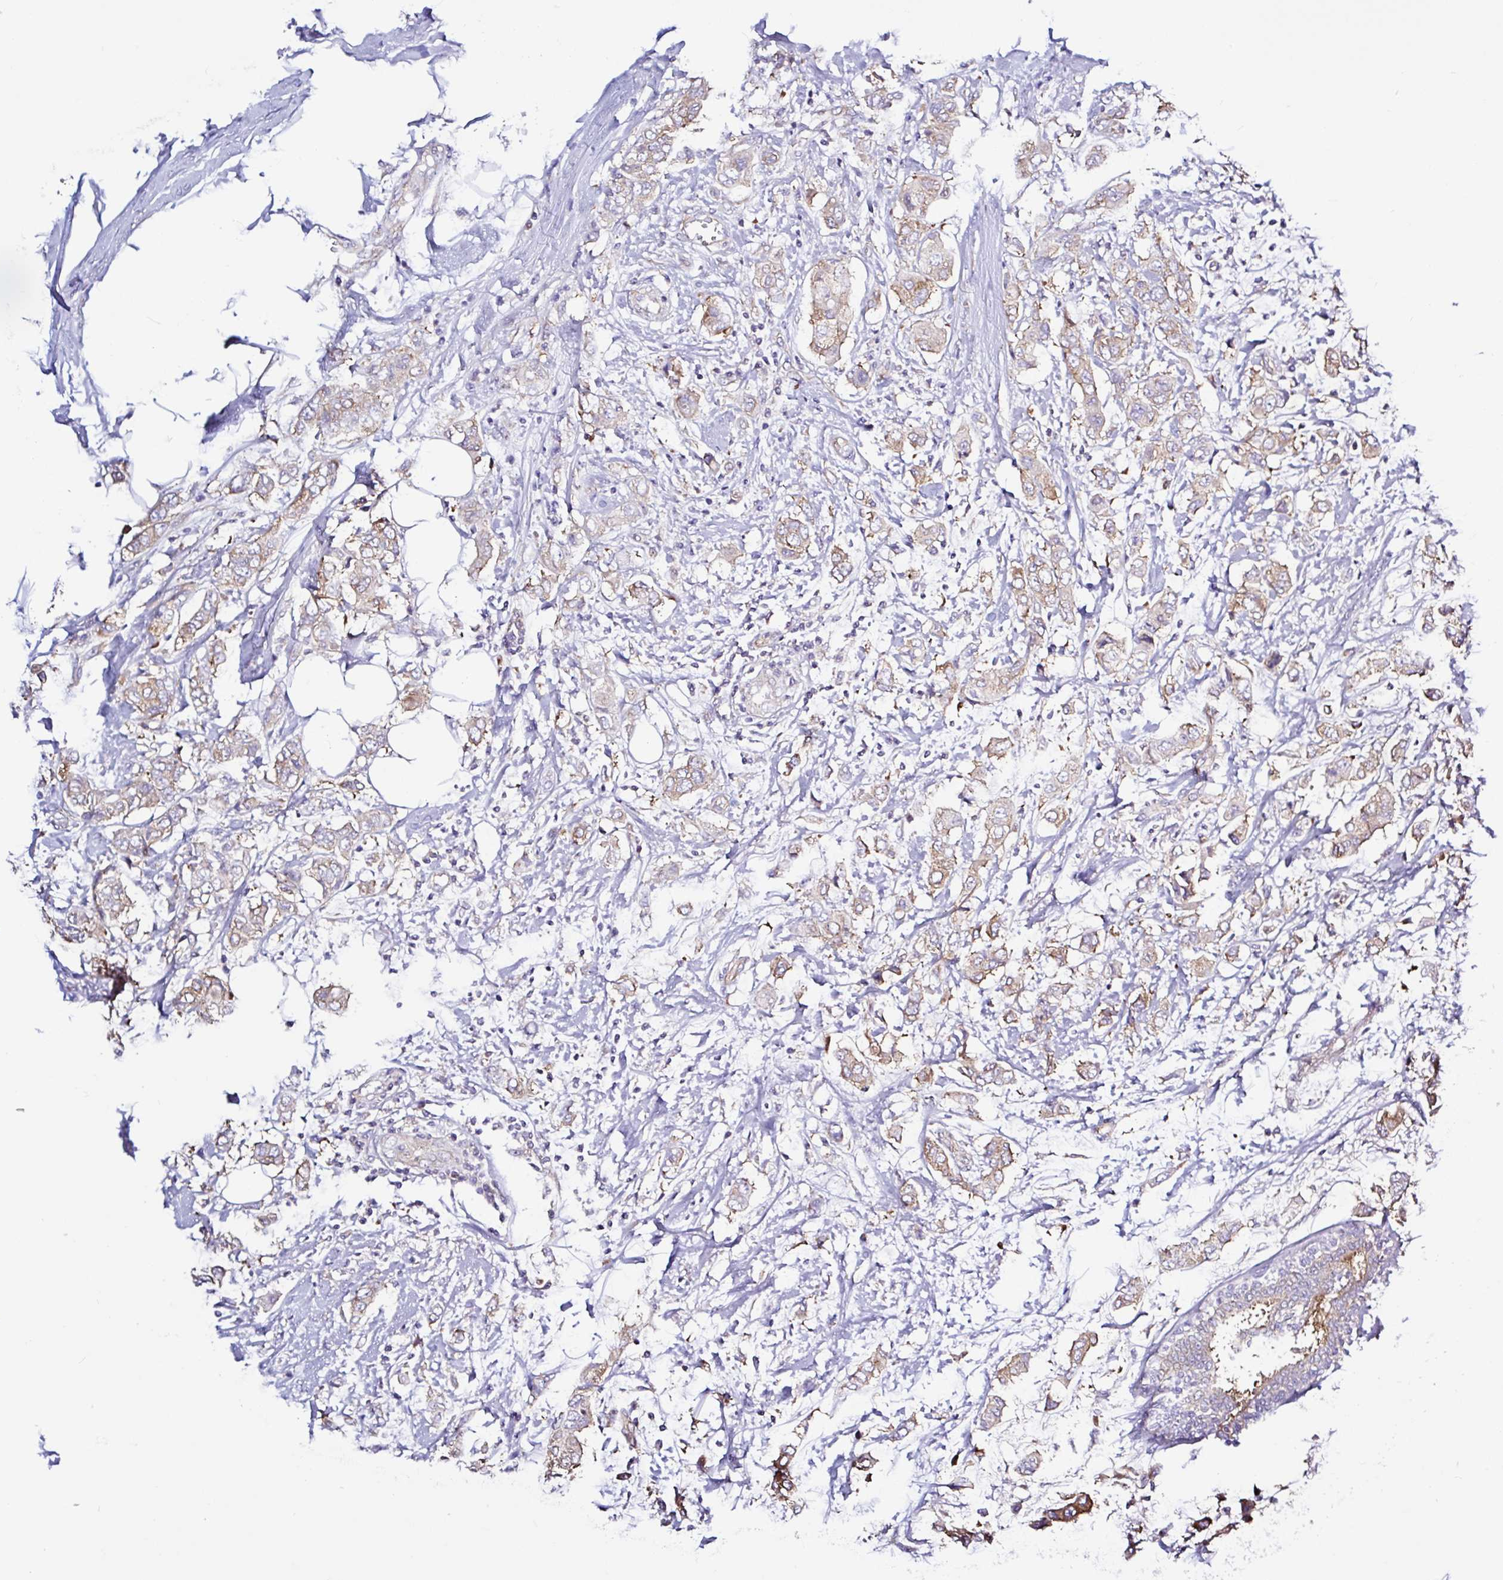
{"staining": {"intensity": "moderate", "quantity": "25%-75%", "location": "cytoplasmic/membranous"}, "tissue": "breast cancer", "cell_type": "Tumor cells", "image_type": "cancer", "snomed": [{"axis": "morphology", "description": "Lobular carcinoma"}, {"axis": "topography", "description": "Breast"}], "caption": "Protein positivity by IHC shows moderate cytoplasmic/membranous positivity in approximately 25%-75% of tumor cells in breast lobular carcinoma.", "gene": "LARS1", "patient": {"sex": "female", "age": 51}}